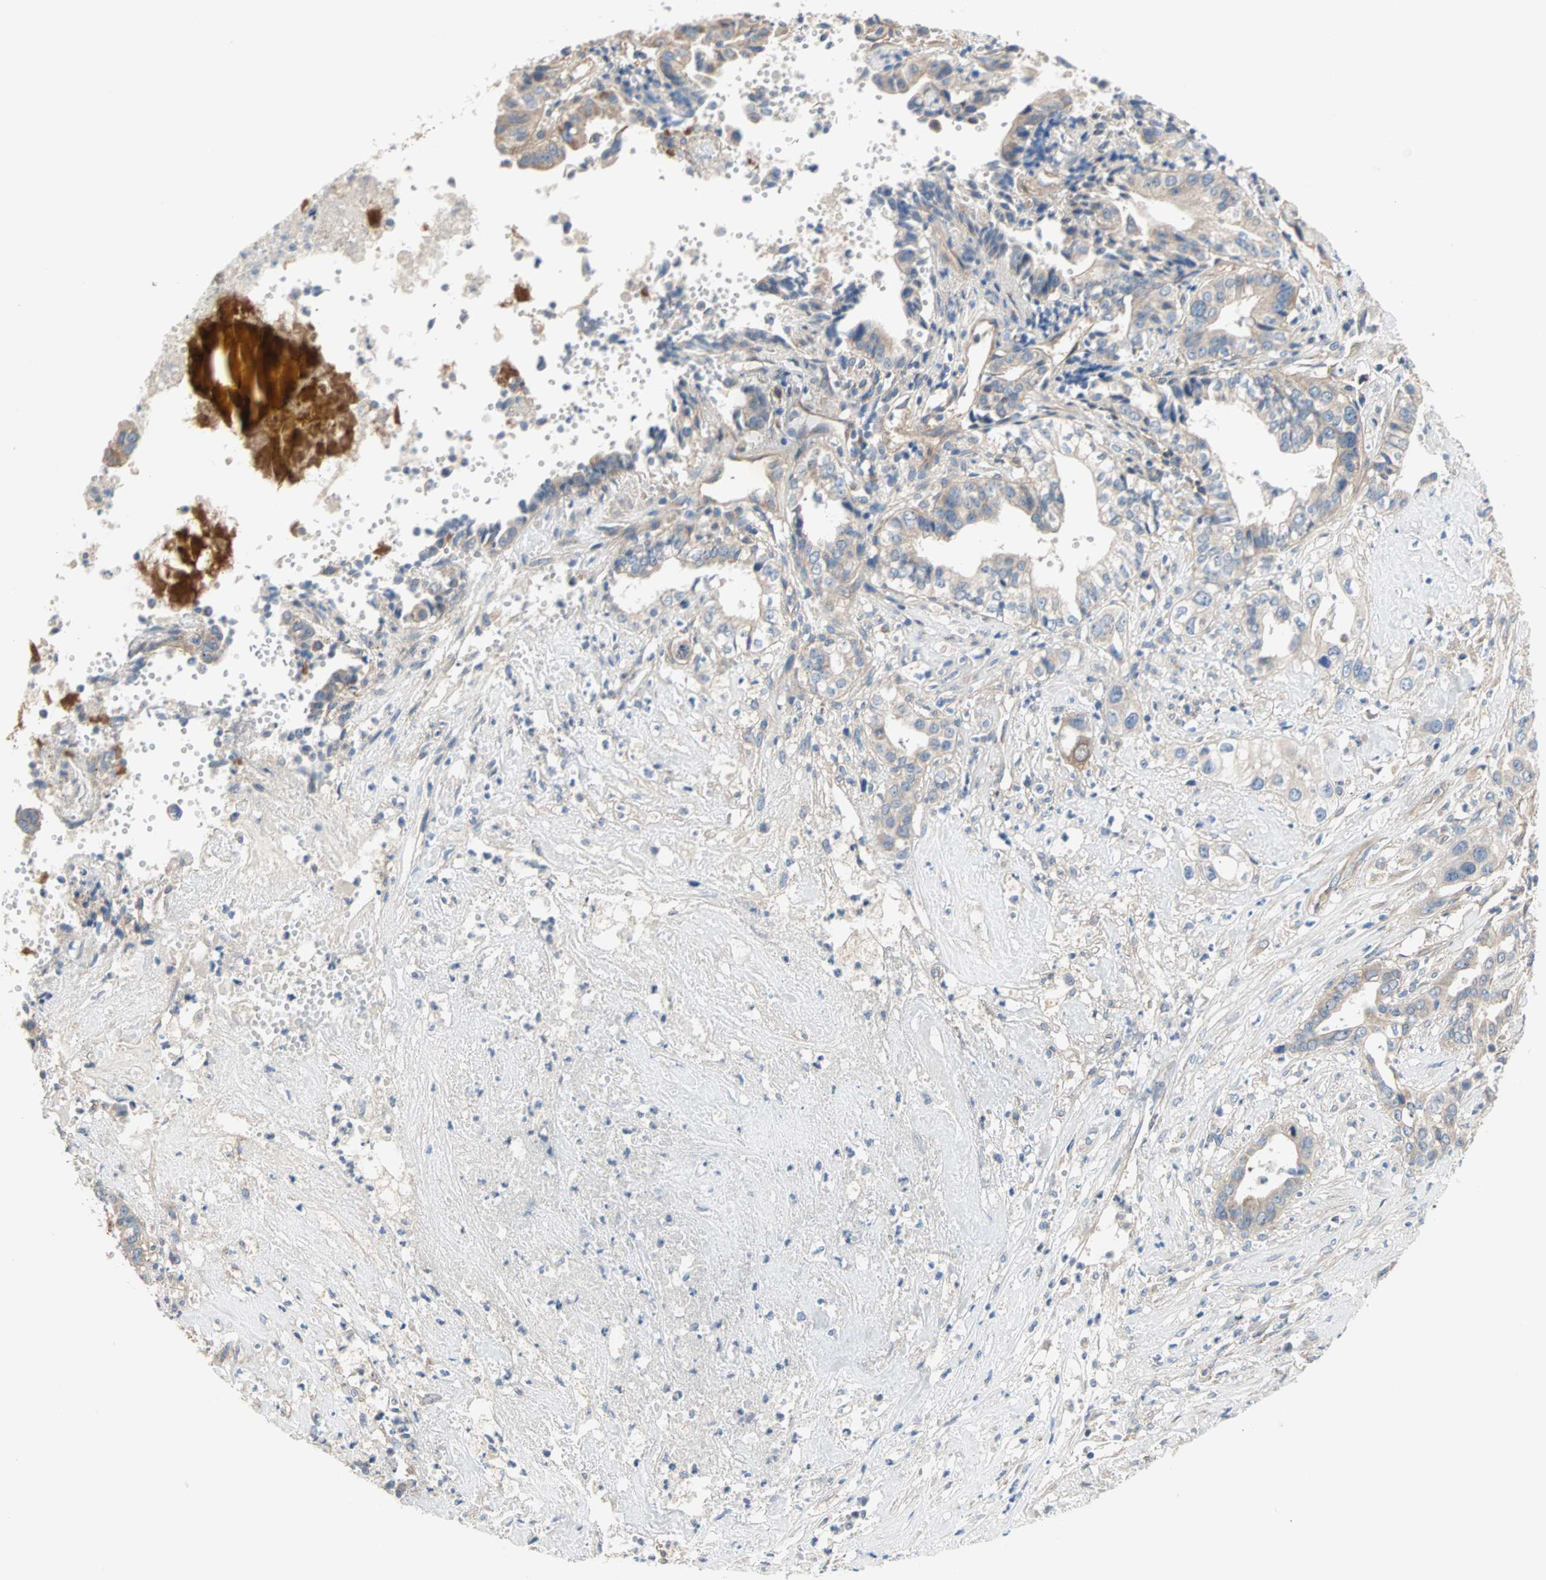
{"staining": {"intensity": "weak", "quantity": "<25%", "location": "cytoplasmic/membranous"}, "tissue": "liver cancer", "cell_type": "Tumor cells", "image_type": "cancer", "snomed": [{"axis": "morphology", "description": "Cholangiocarcinoma"}, {"axis": "topography", "description": "Liver"}], "caption": "Liver cancer (cholangiocarcinoma) was stained to show a protein in brown. There is no significant expression in tumor cells.", "gene": "PDE8A", "patient": {"sex": "female", "age": 61}}